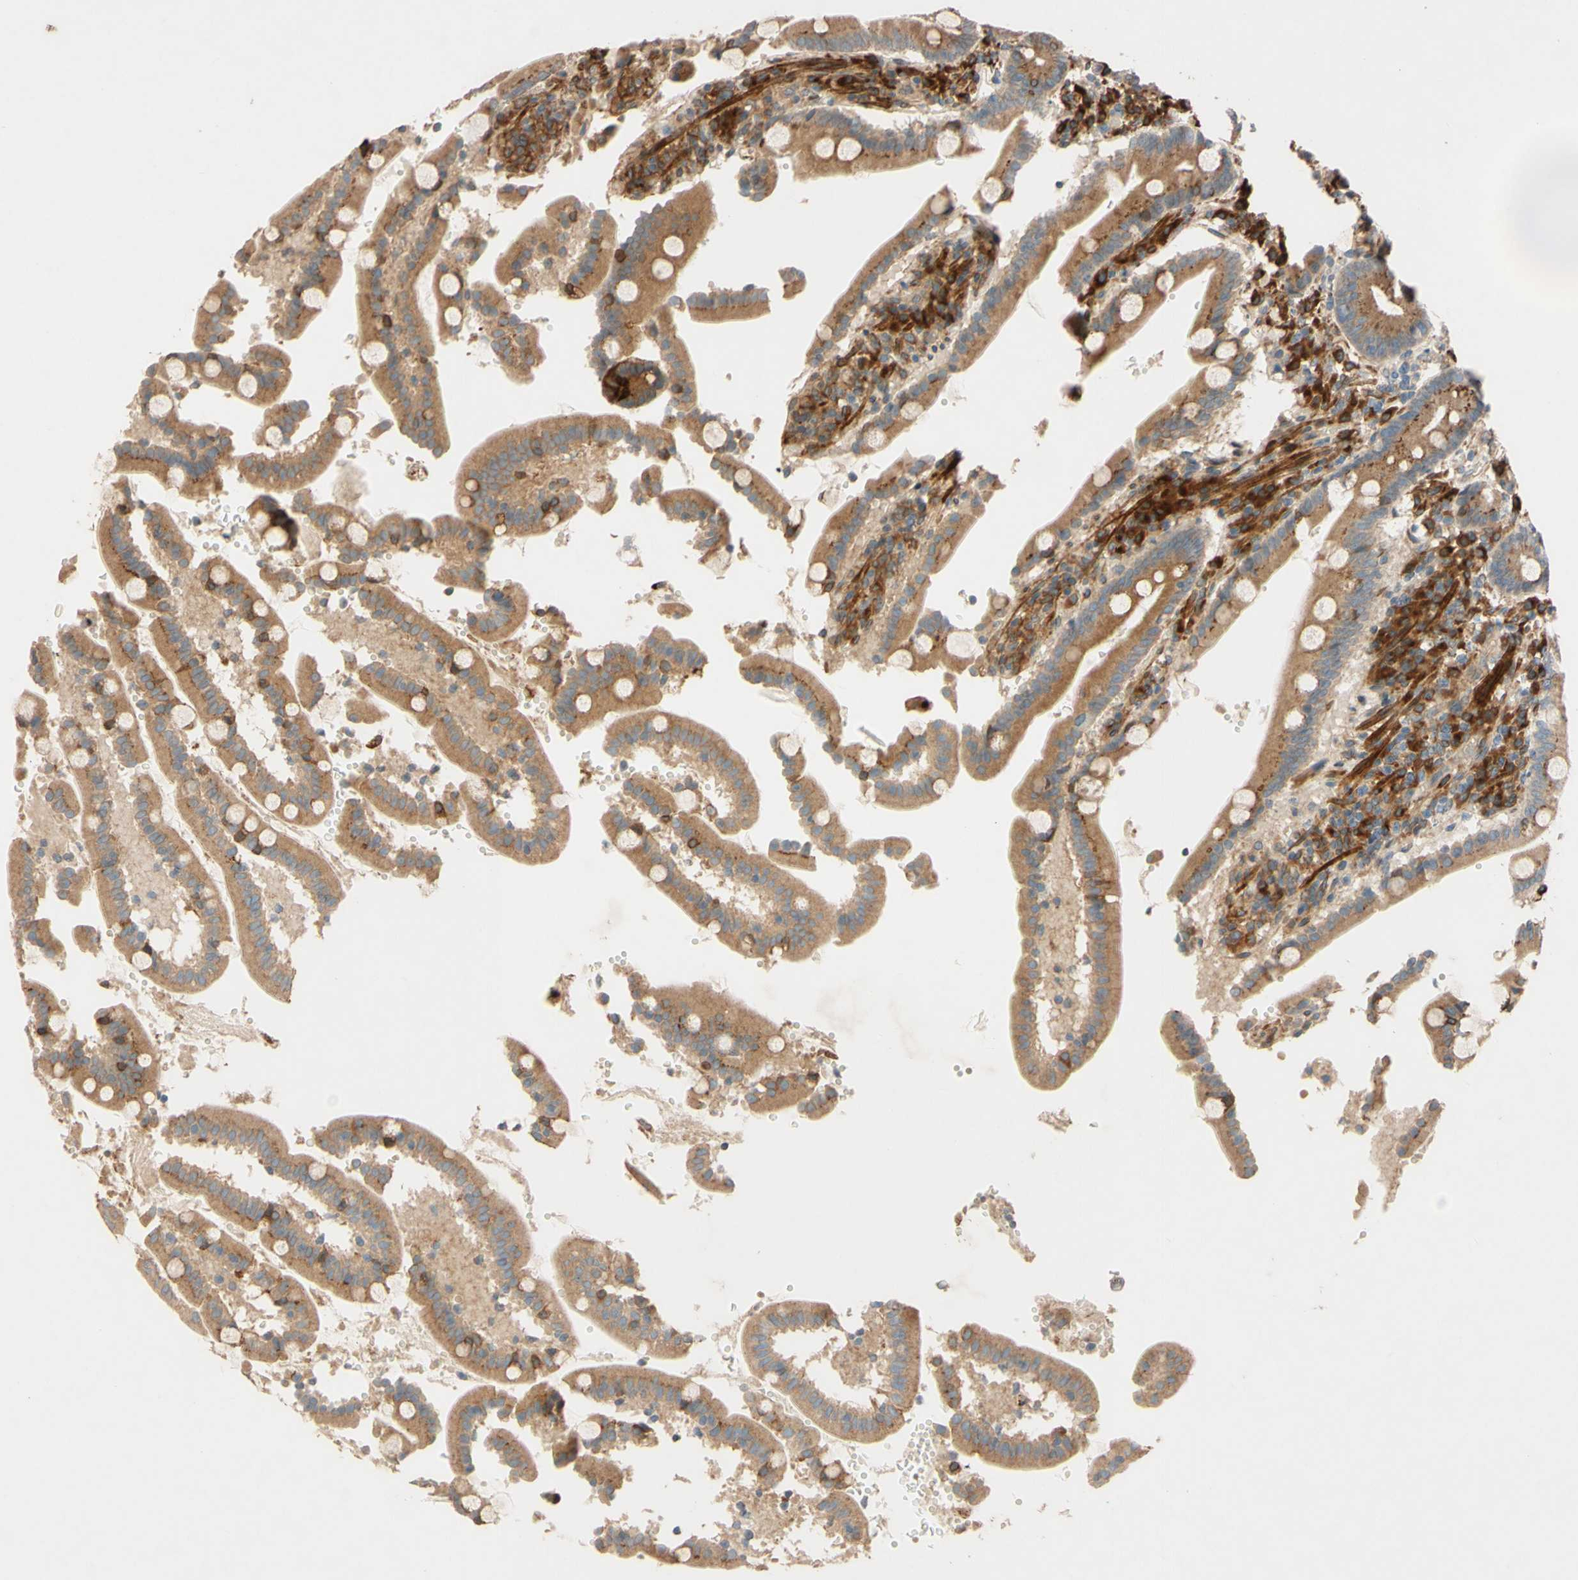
{"staining": {"intensity": "moderate", "quantity": ">75%", "location": "cytoplasmic/membranous"}, "tissue": "duodenum", "cell_type": "Glandular cells", "image_type": "normal", "snomed": [{"axis": "morphology", "description": "Normal tissue, NOS"}, {"axis": "topography", "description": "Small intestine, NOS"}], "caption": "Protein positivity by immunohistochemistry (IHC) shows moderate cytoplasmic/membranous staining in about >75% of glandular cells in unremarkable duodenum.", "gene": "PTPRU", "patient": {"sex": "female", "age": 71}}